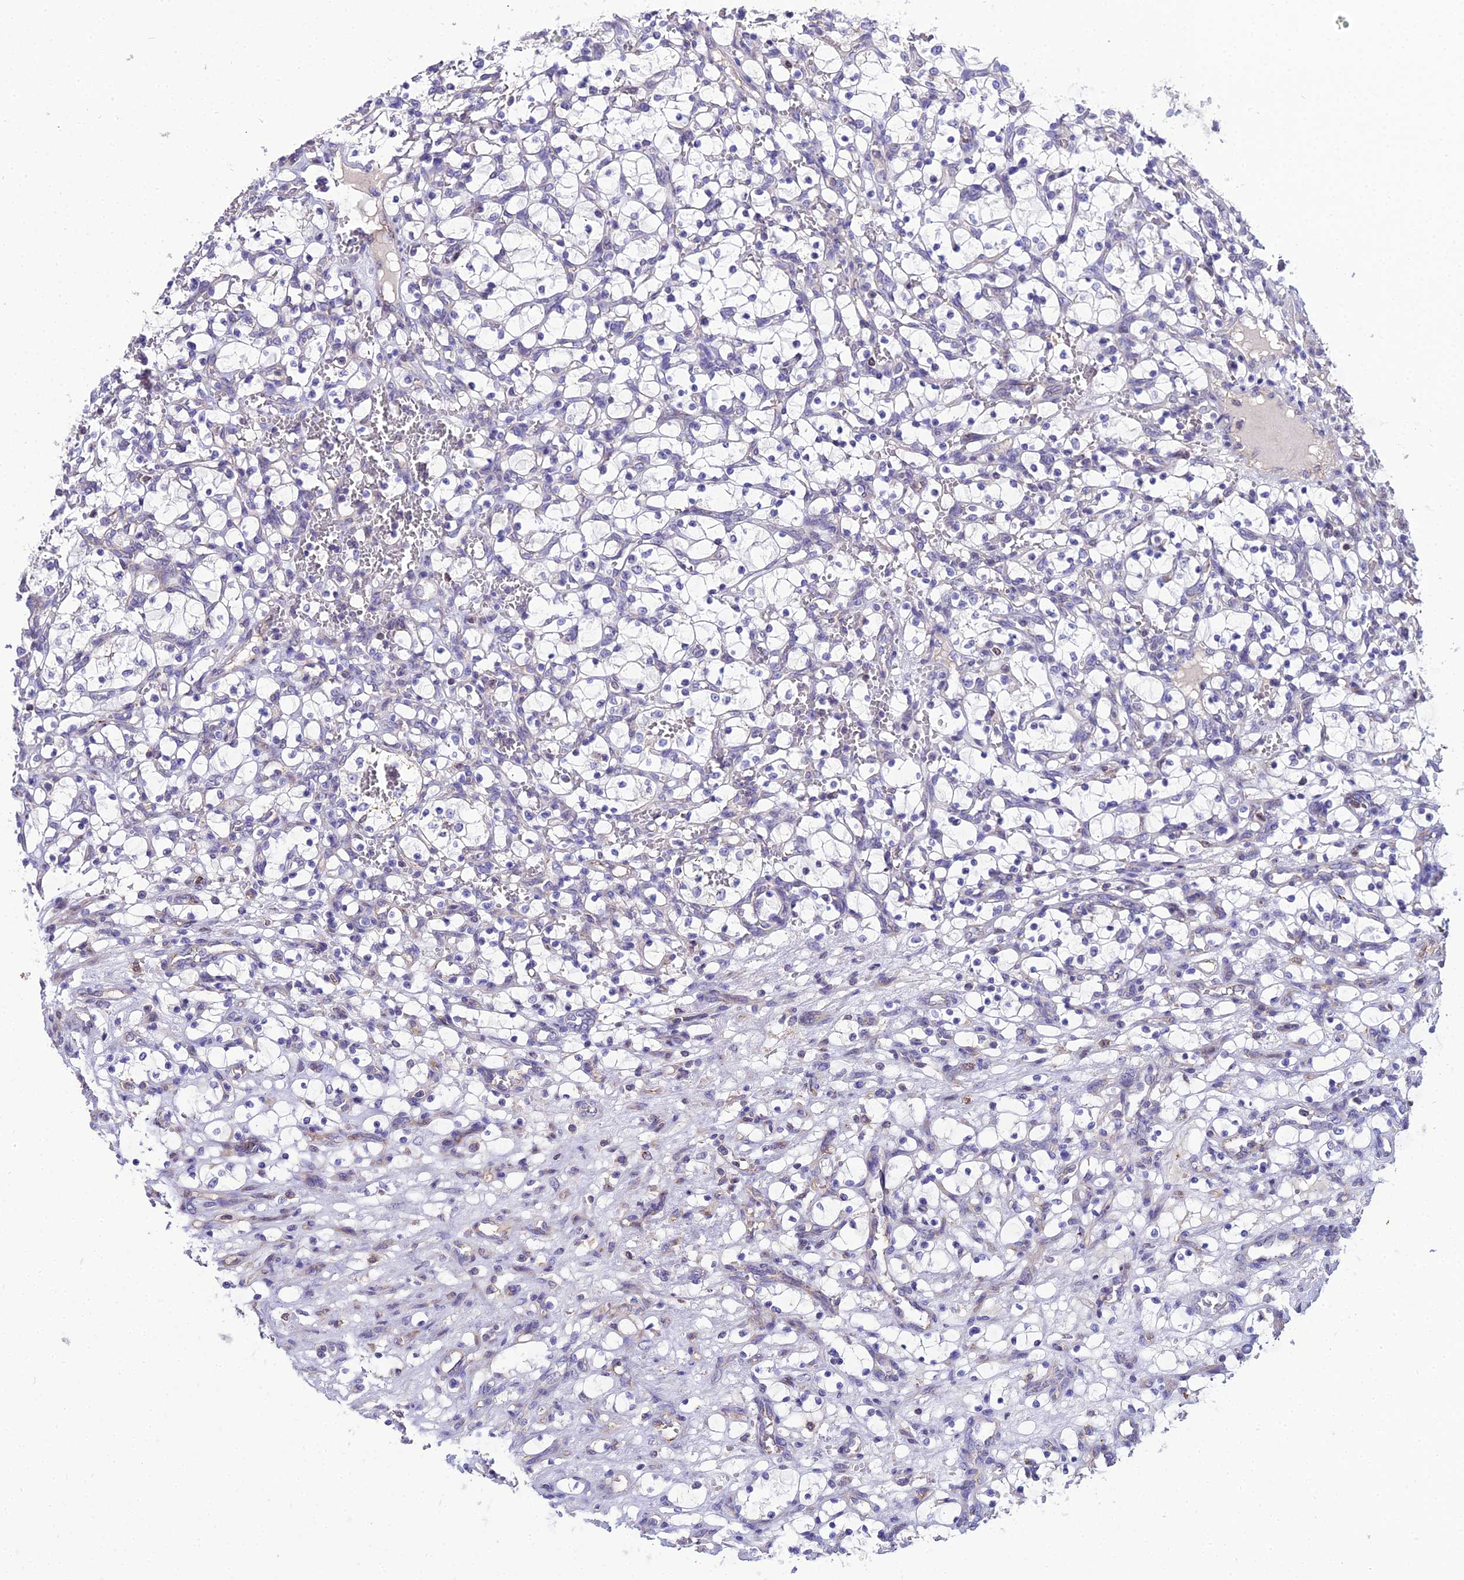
{"staining": {"intensity": "negative", "quantity": "none", "location": "none"}, "tissue": "renal cancer", "cell_type": "Tumor cells", "image_type": "cancer", "snomed": [{"axis": "morphology", "description": "Adenocarcinoma, NOS"}, {"axis": "topography", "description": "Kidney"}], "caption": "Tumor cells are negative for protein expression in human renal cancer. (Brightfield microscopy of DAB (3,3'-diaminobenzidine) IHC at high magnification).", "gene": "SHQ1", "patient": {"sex": "female", "age": 69}}